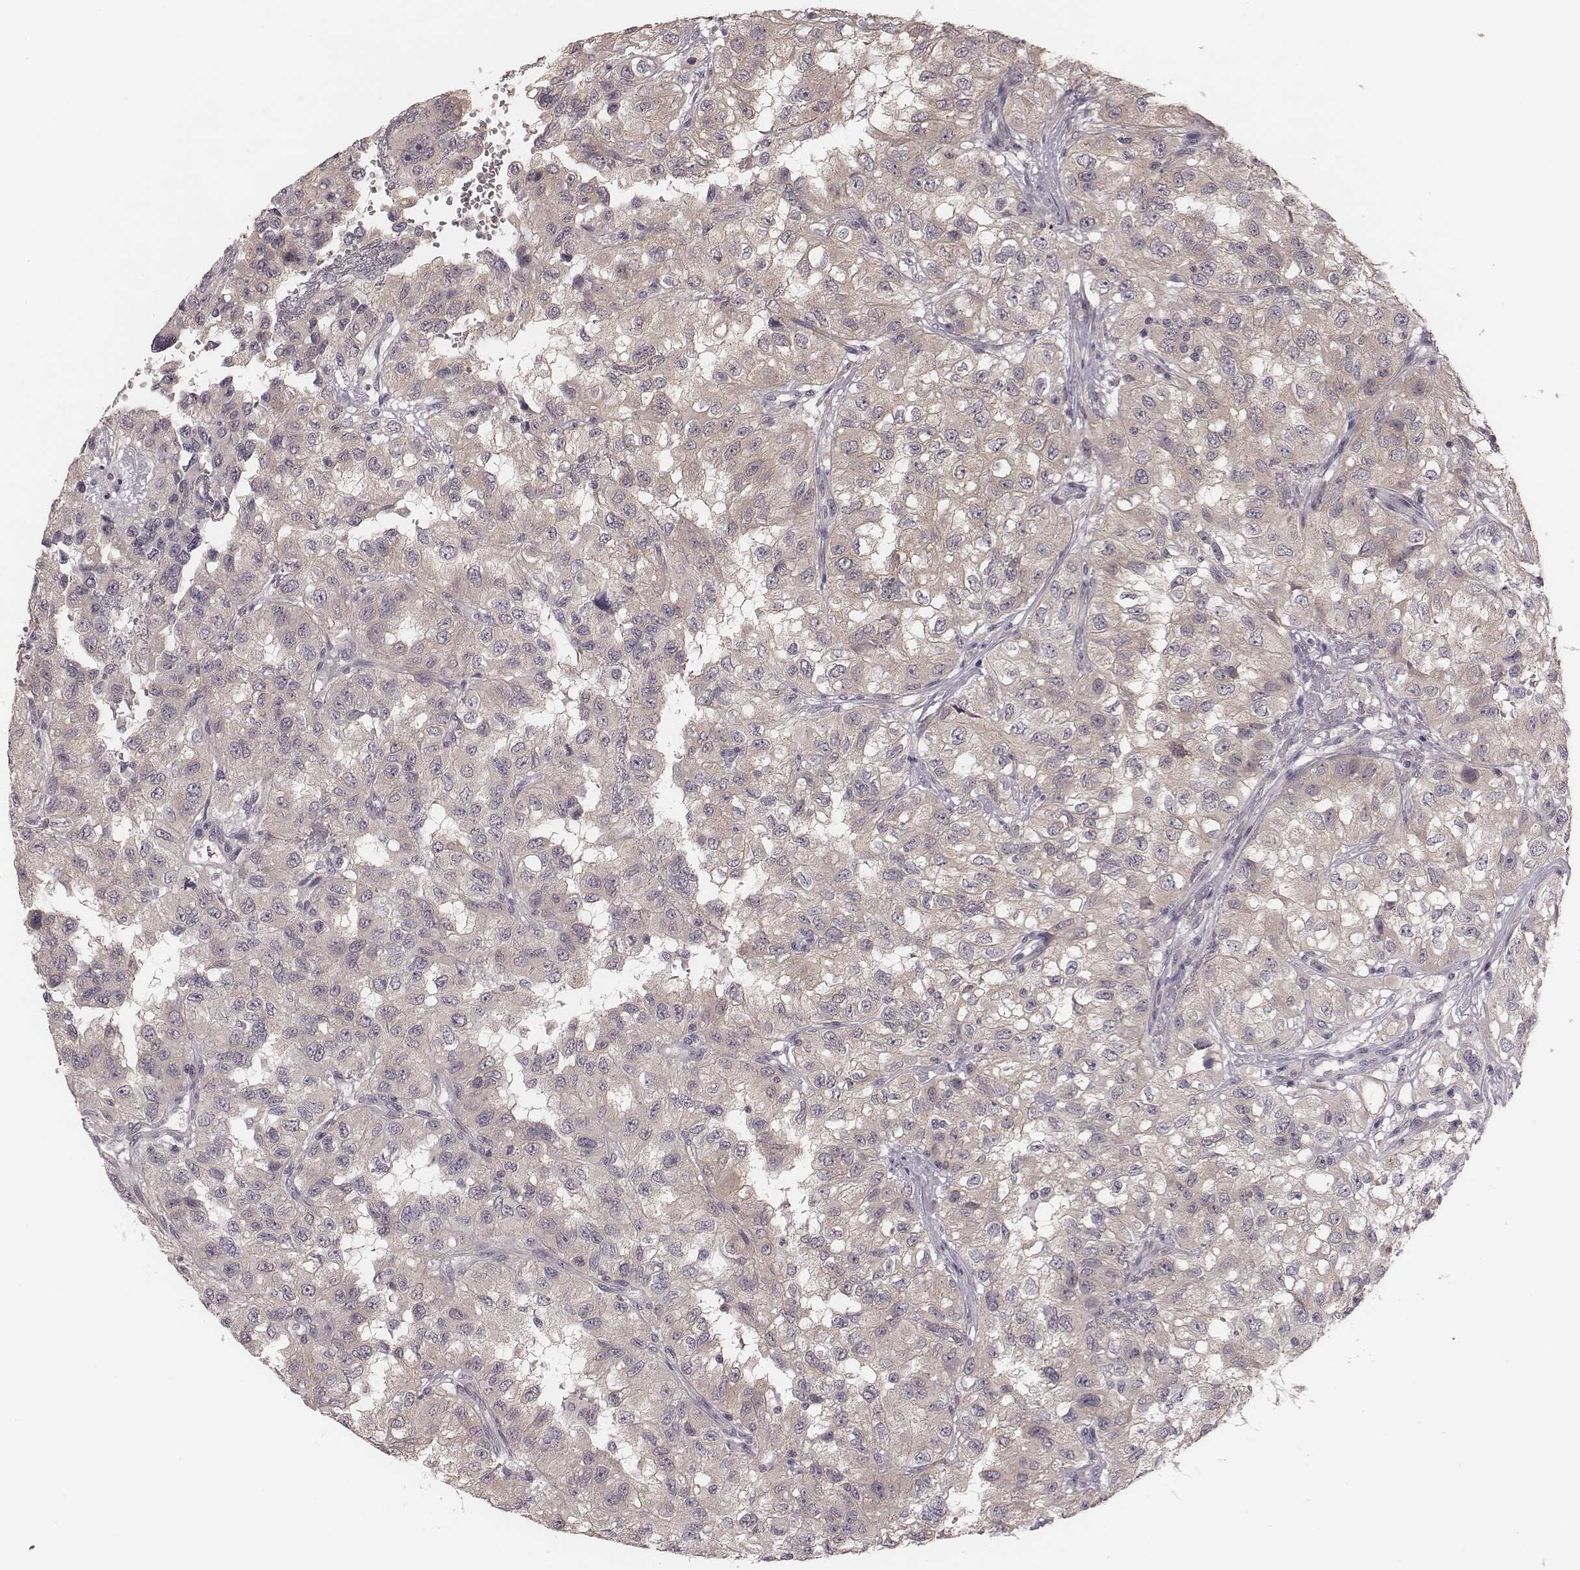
{"staining": {"intensity": "weak", "quantity": "25%-75%", "location": "cytoplasmic/membranous"}, "tissue": "renal cancer", "cell_type": "Tumor cells", "image_type": "cancer", "snomed": [{"axis": "morphology", "description": "Adenocarcinoma, NOS"}, {"axis": "topography", "description": "Kidney"}], "caption": "This is an image of immunohistochemistry staining of renal cancer (adenocarcinoma), which shows weak expression in the cytoplasmic/membranous of tumor cells.", "gene": "P2RX5", "patient": {"sex": "male", "age": 64}}